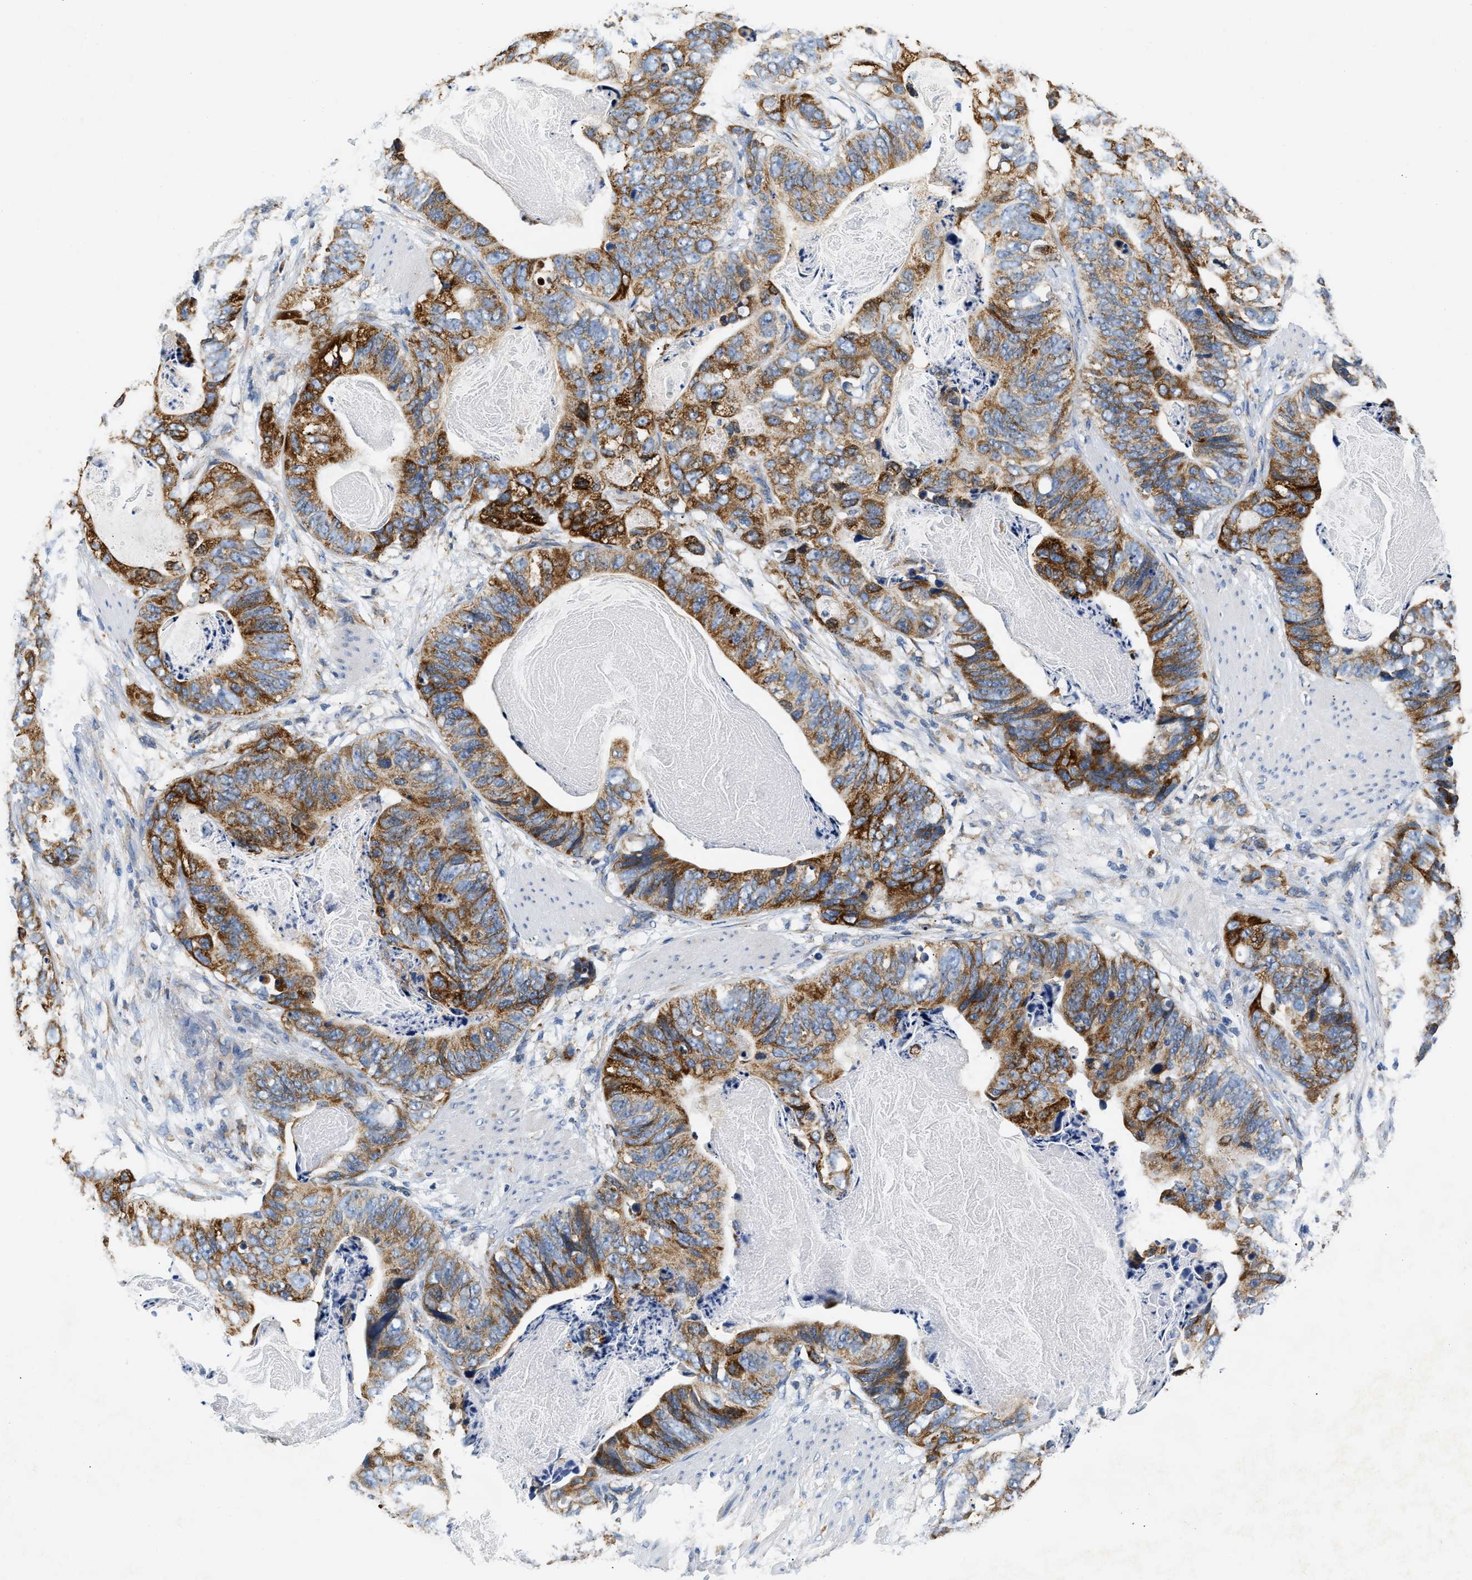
{"staining": {"intensity": "strong", "quantity": ">75%", "location": "cytoplasmic/membranous"}, "tissue": "stomach cancer", "cell_type": "Tumor cells", "image_type": "cancer", "snomed": [{"axis": "morphology", "description": "Adenocarcinoma, NOS"}, {"axis": "topography", "description": "Stomach"}], "caption": "An IHC photomicrograph of neoplastic tissue is shown. Protein staining in brown labels strong cytoplasmic/membranous positivity in adenocarcinoma (stomach) within tumor cells. (DAB (3,3'-diaminobenzidine) IHC with brightfield microscopy, high magnification).", "gene": "HDHD3", "patient": {"sex": "female", "age": 89}}